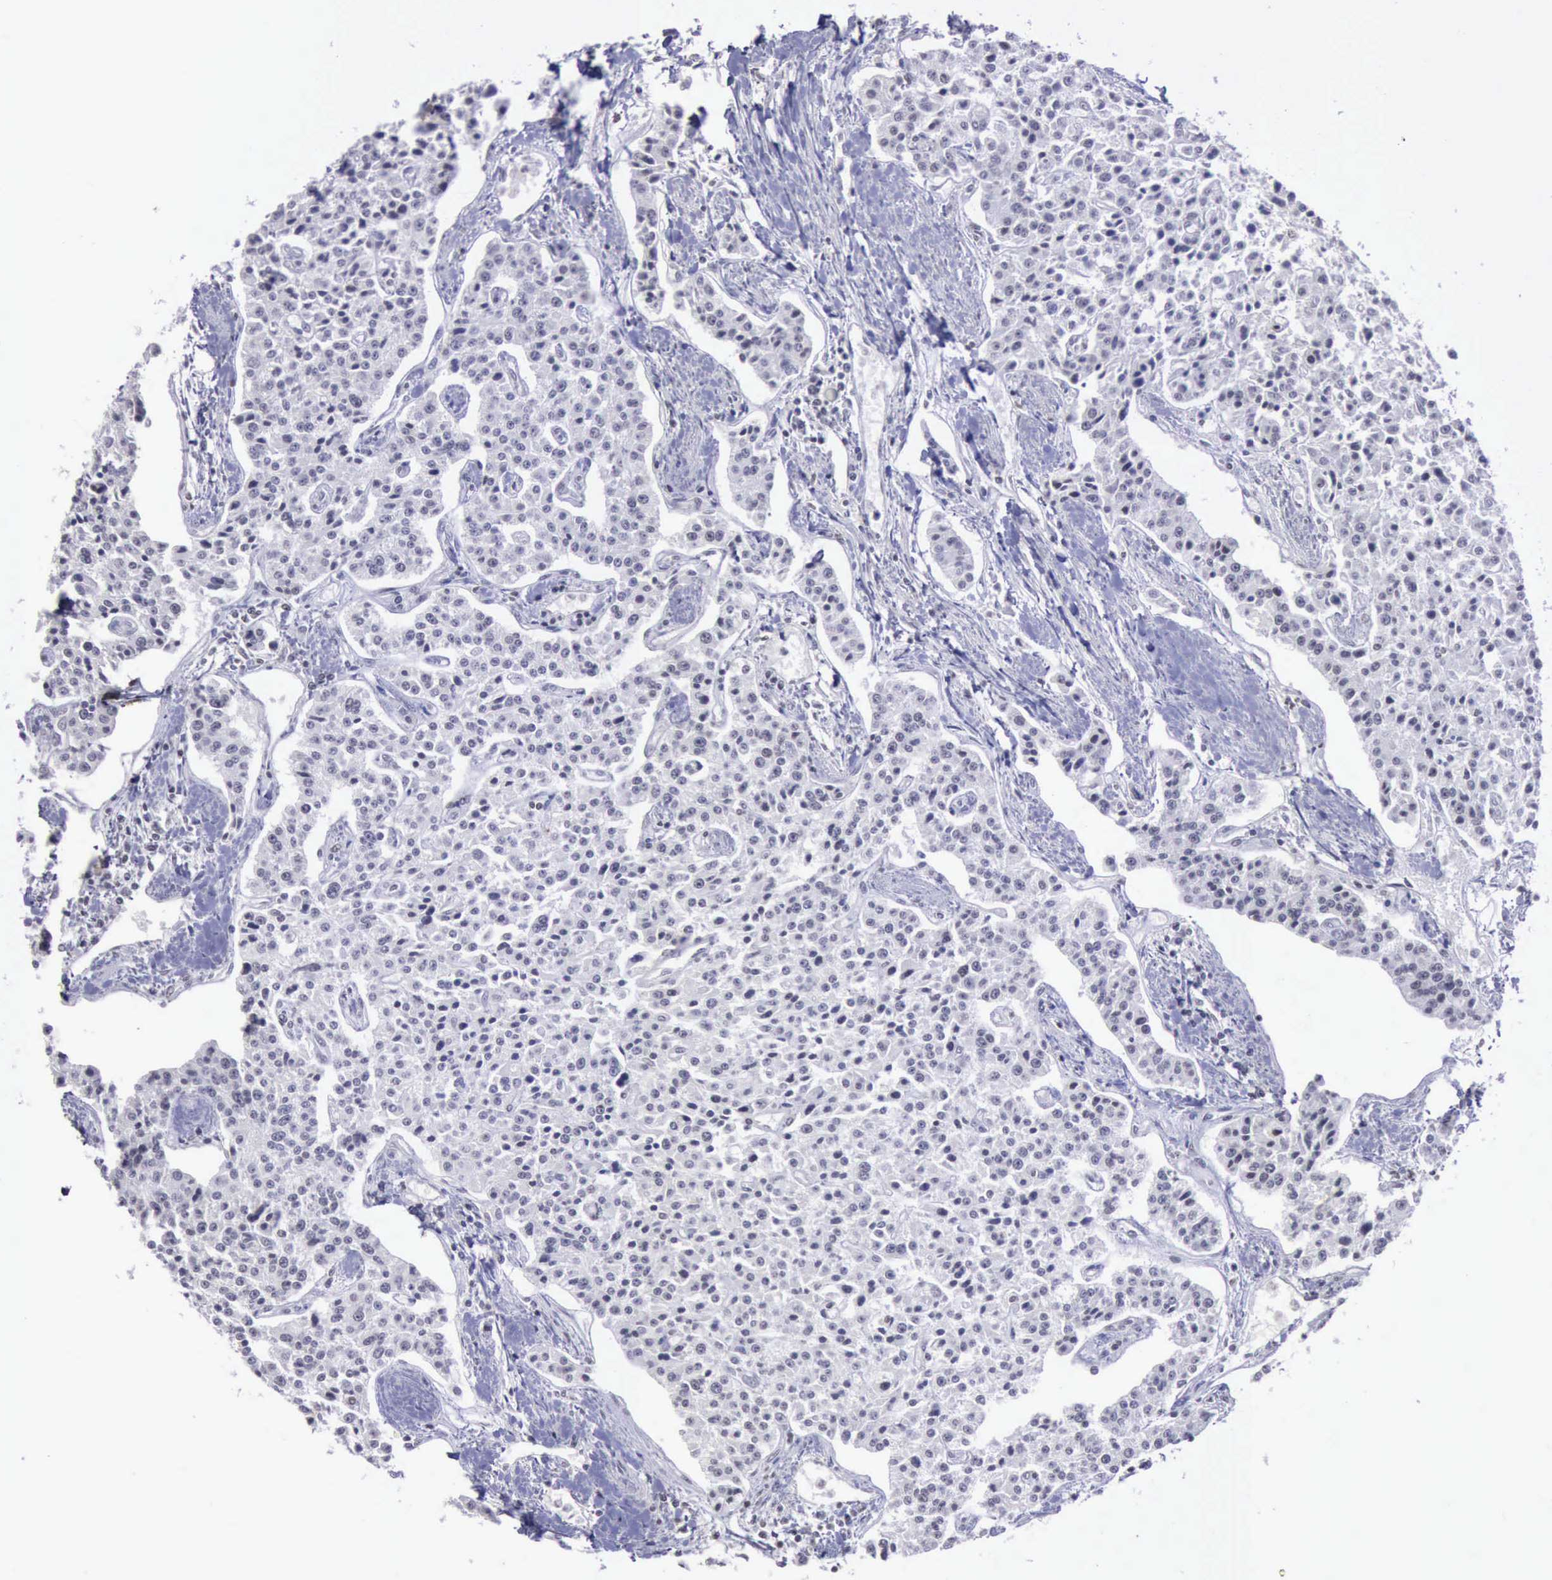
{"staining": {"intensity": "negative", "quantity": "none", "location": "none"}, "tissue": "carcinoid", "cell_type": "Tumor cells", "image_type": "cancer", "snomed": [{"axis": "morphology", "description": "Carcinoid, malignant, NOS"}, {"axis": "topography", "description": "Stomach"}], "caption": "Tumor cells show no significant expression in malignant carcinoid. (Stains: DAB IHC with hematoxylin counter stain, Microscopy: brightfield microscopy at high magnification).", "gene": "YY1", "patient": {"sex": "female", "age": 76}}